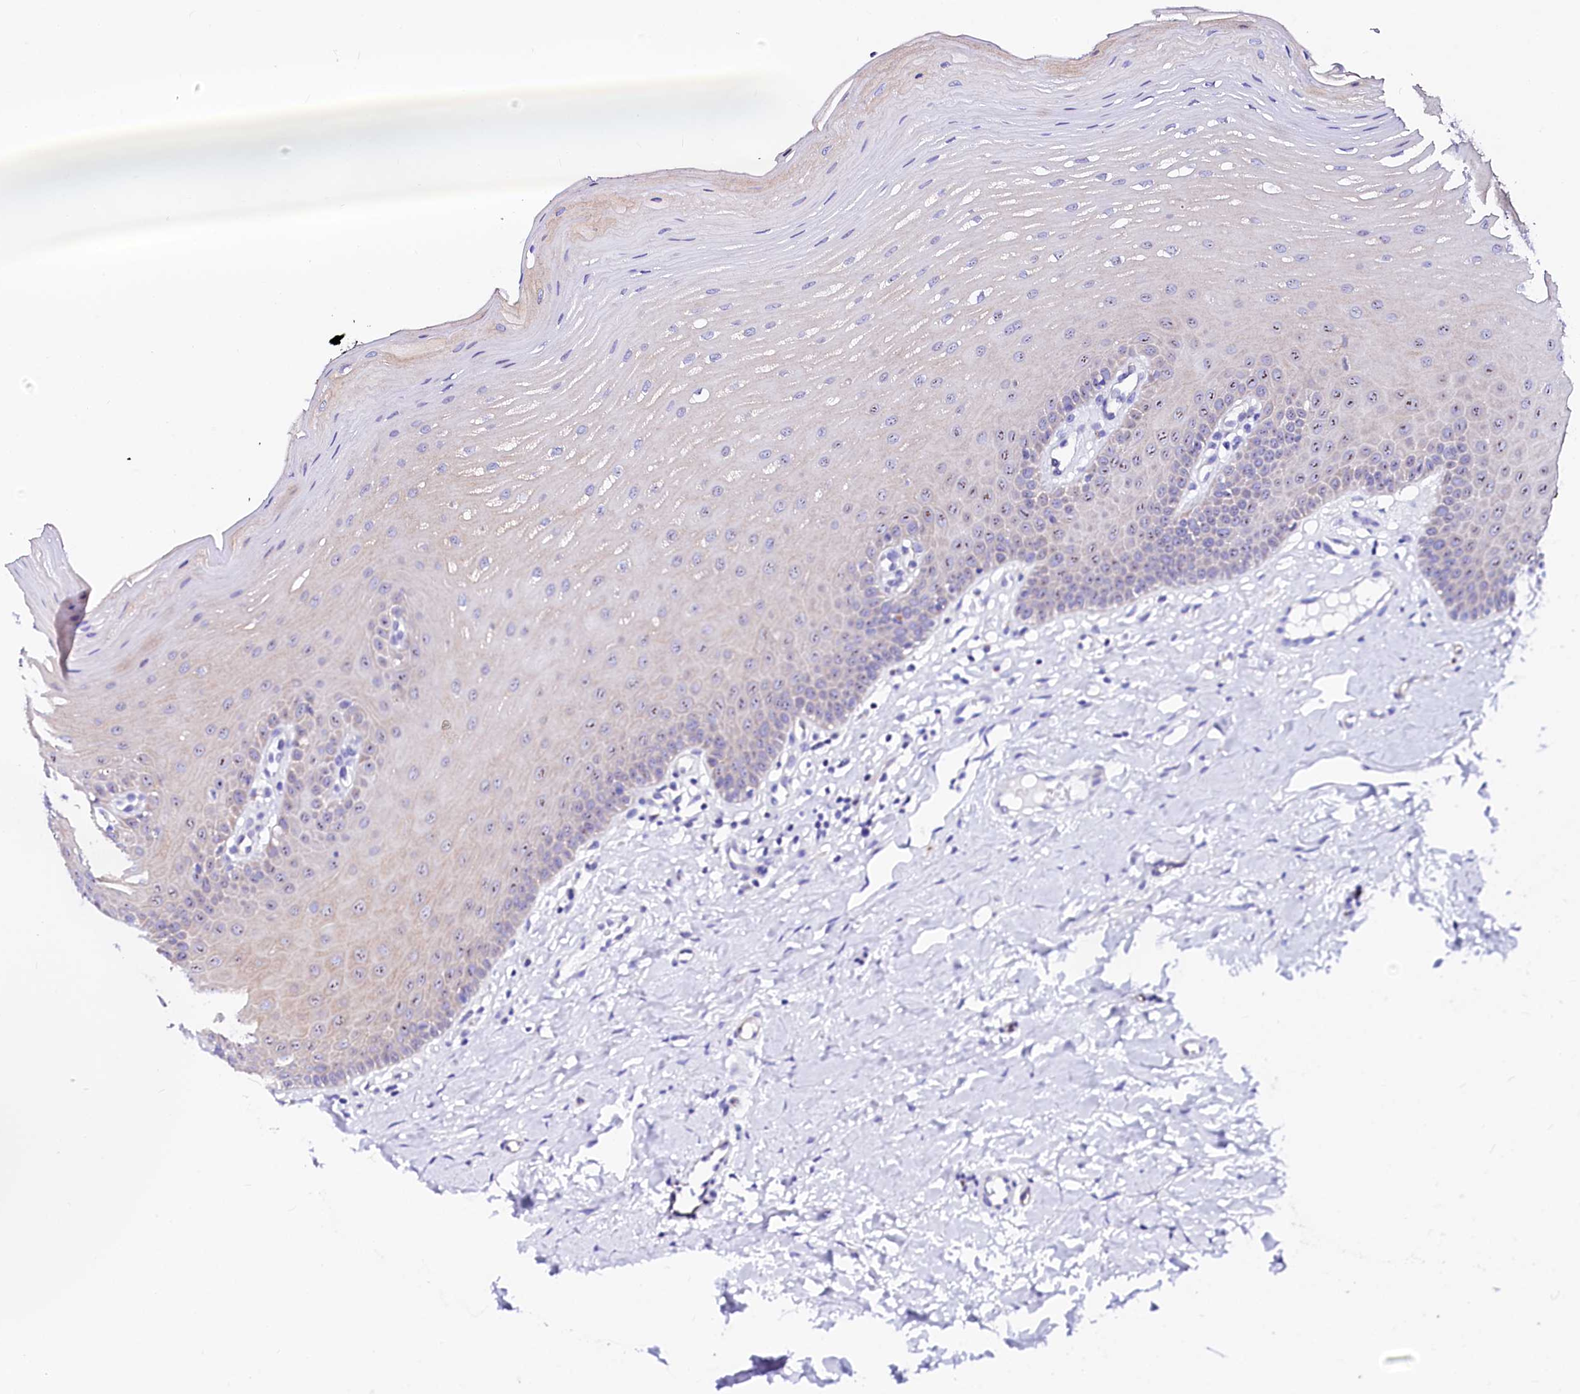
{"staining": {"intensity": "moderate", "quantity": "<25%", "location": "nuclear"}, "tissue": "oral mucosa", "cell_type": "Squamous epithelial cells", "image_type": "normal", "snomed": [{"axis": "morphology", "description": "Normal tissue, NOS"}, {"axis": "topography", "description": "Oral tissue"}], "caption": "The immunohistochemical stain highlights moderate nuclear expression in squamous epithelial cells of normal oral mucosa.", "gene": "SFR1", "patient": {"sex": "female", "age": 39}}